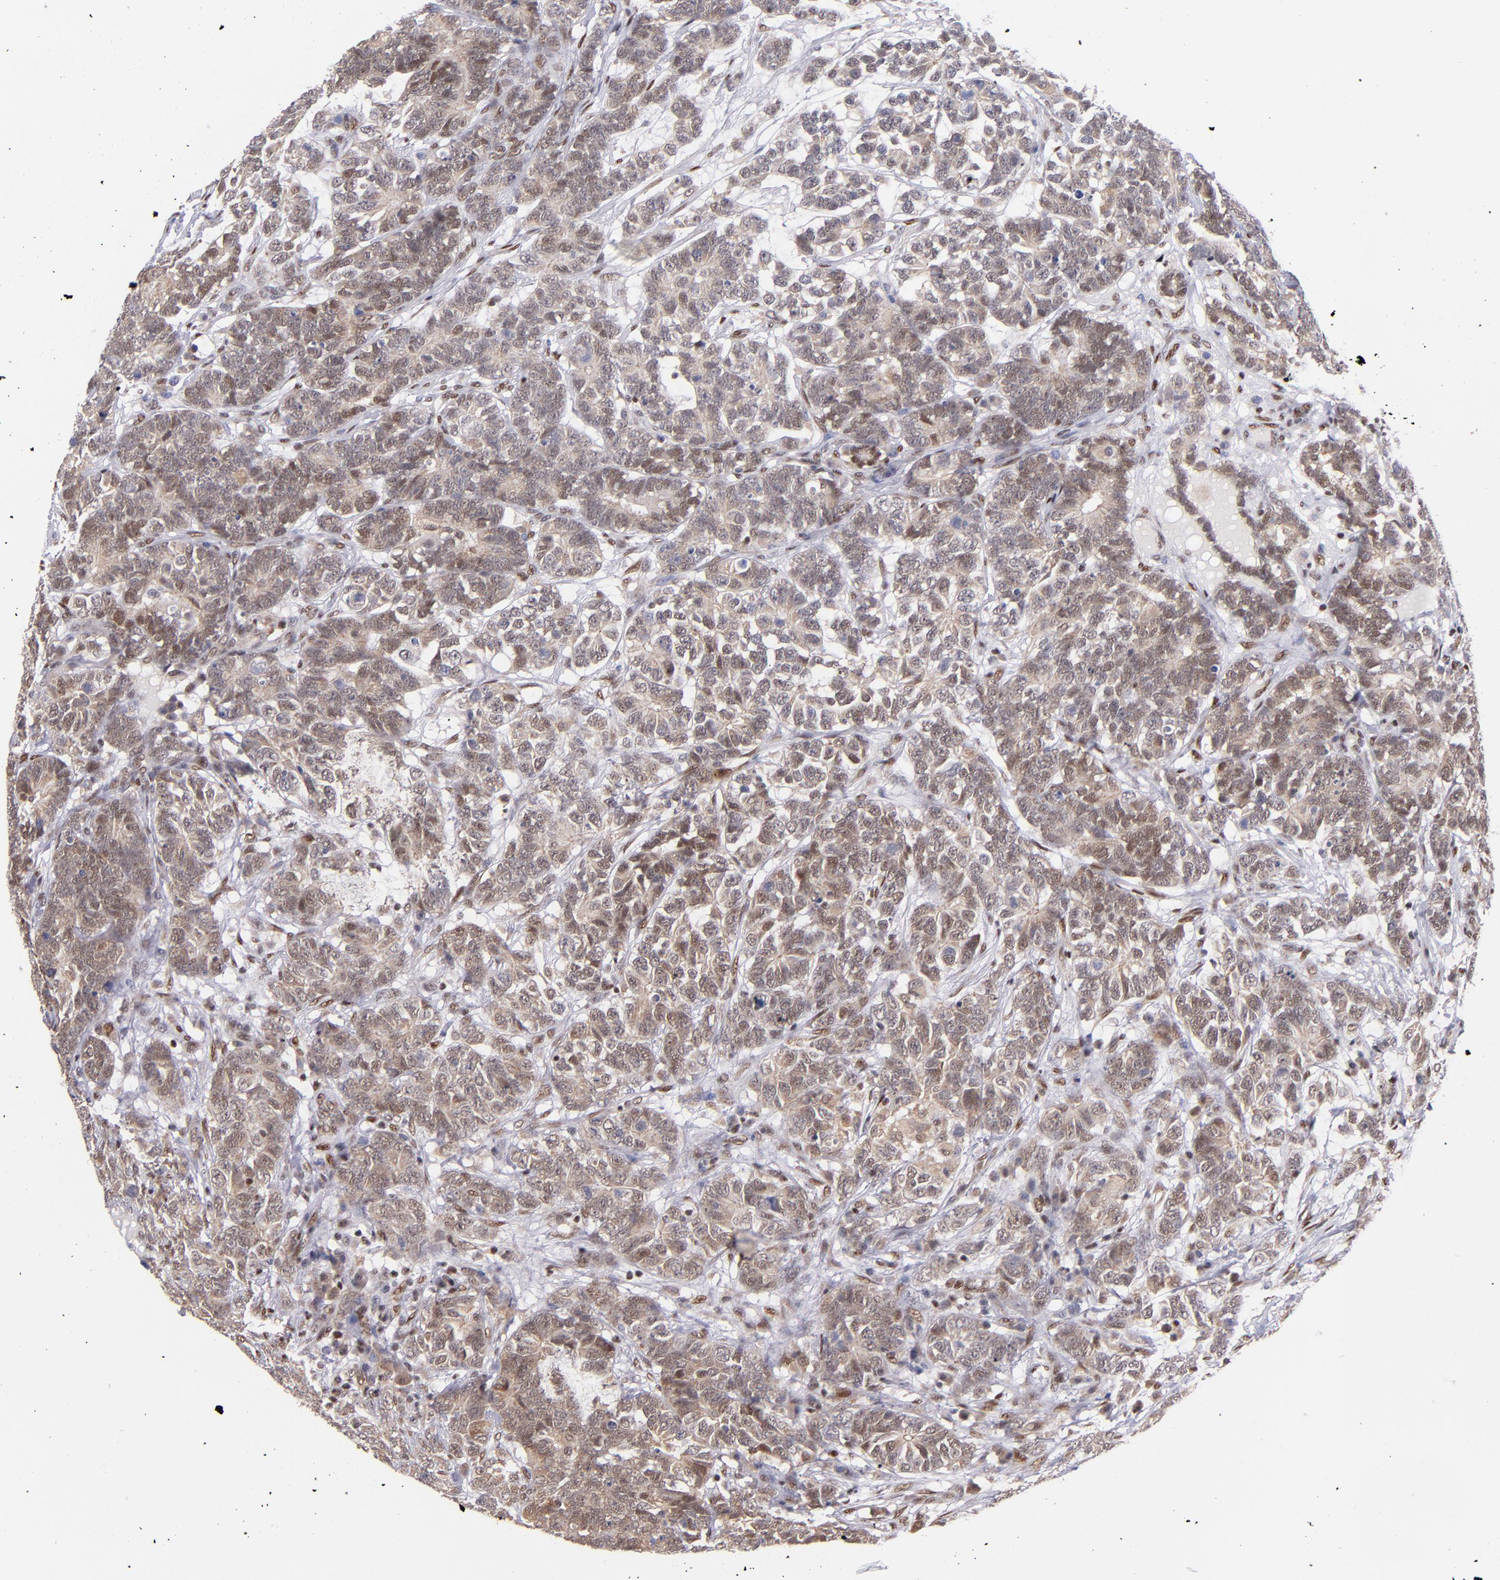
{"staining": {"intensity": "weak", "quantity": "25%-75%", "location": "nuclear"}, "tissue": "testis cancer", "cell_type": "Tumor cells", "image_type": "cancer", "snomed": [{"axis": "morphology", "description": "Carcinoma, Embryonal, NOS"}, {"axis": "topography", "description": "Testis"}], "caption": "Tumor cells show low levels of weak nuclear staining in about 25%-75% of cells in human testis cancer.", "gene": "SRF", "patient": {"sex": "male", "age": 26}}